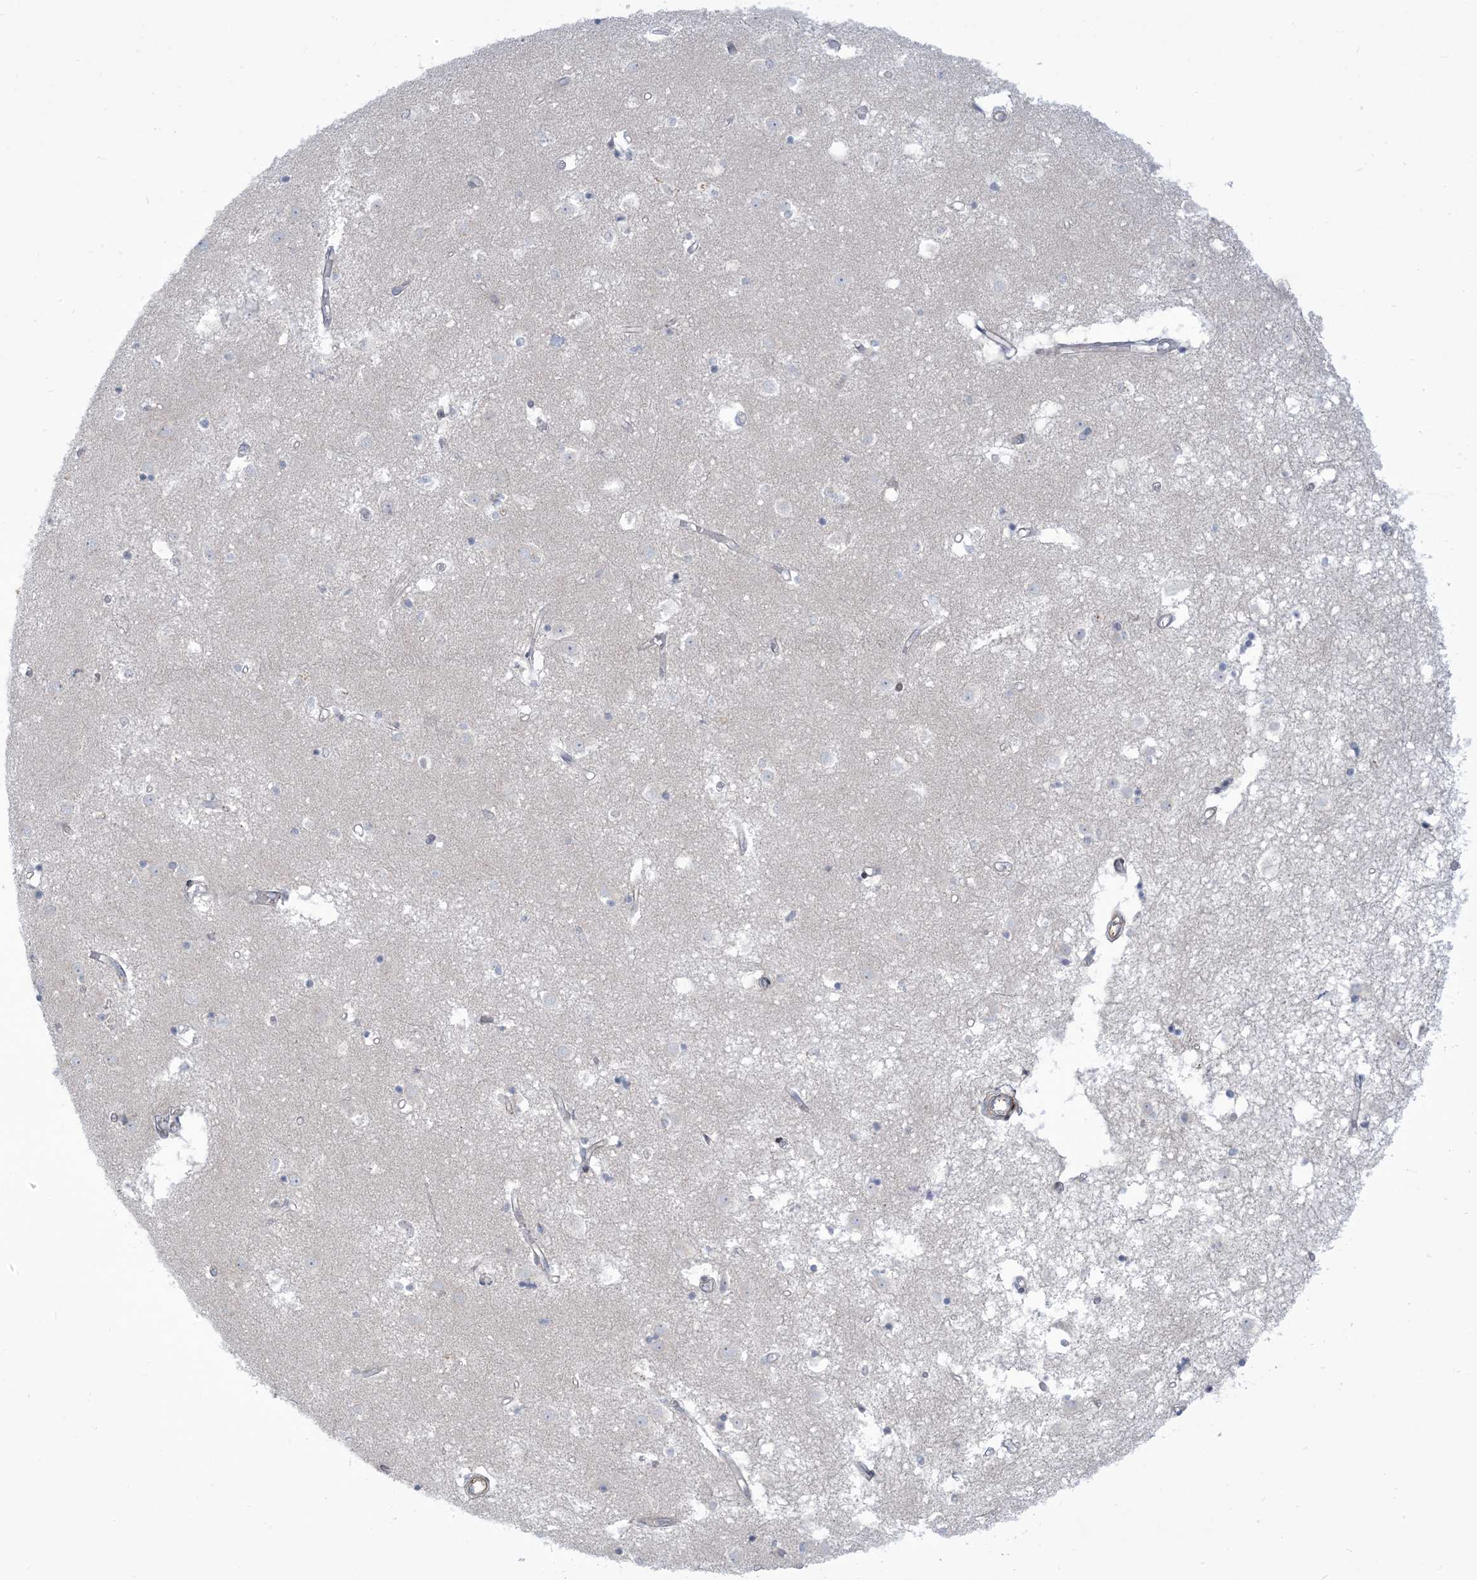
{"staining": {"intensity": "negative", "quantity": "none", "location": "none"}, "tissue": "caudate", "cell_type": "Glial cells", "image_type": "normal", "snomed": [{"axis": "morphology", "description": "Normal tissue, NOS"}, {"axis": "topography", "description": "Lateral ventricle wall"}], "caption": "Caudate stained for a protein using immunohistochemistry reveals no staining glial cells.", "gene": "AFTPH", "patient": {"sex": "male", "age": 45}}